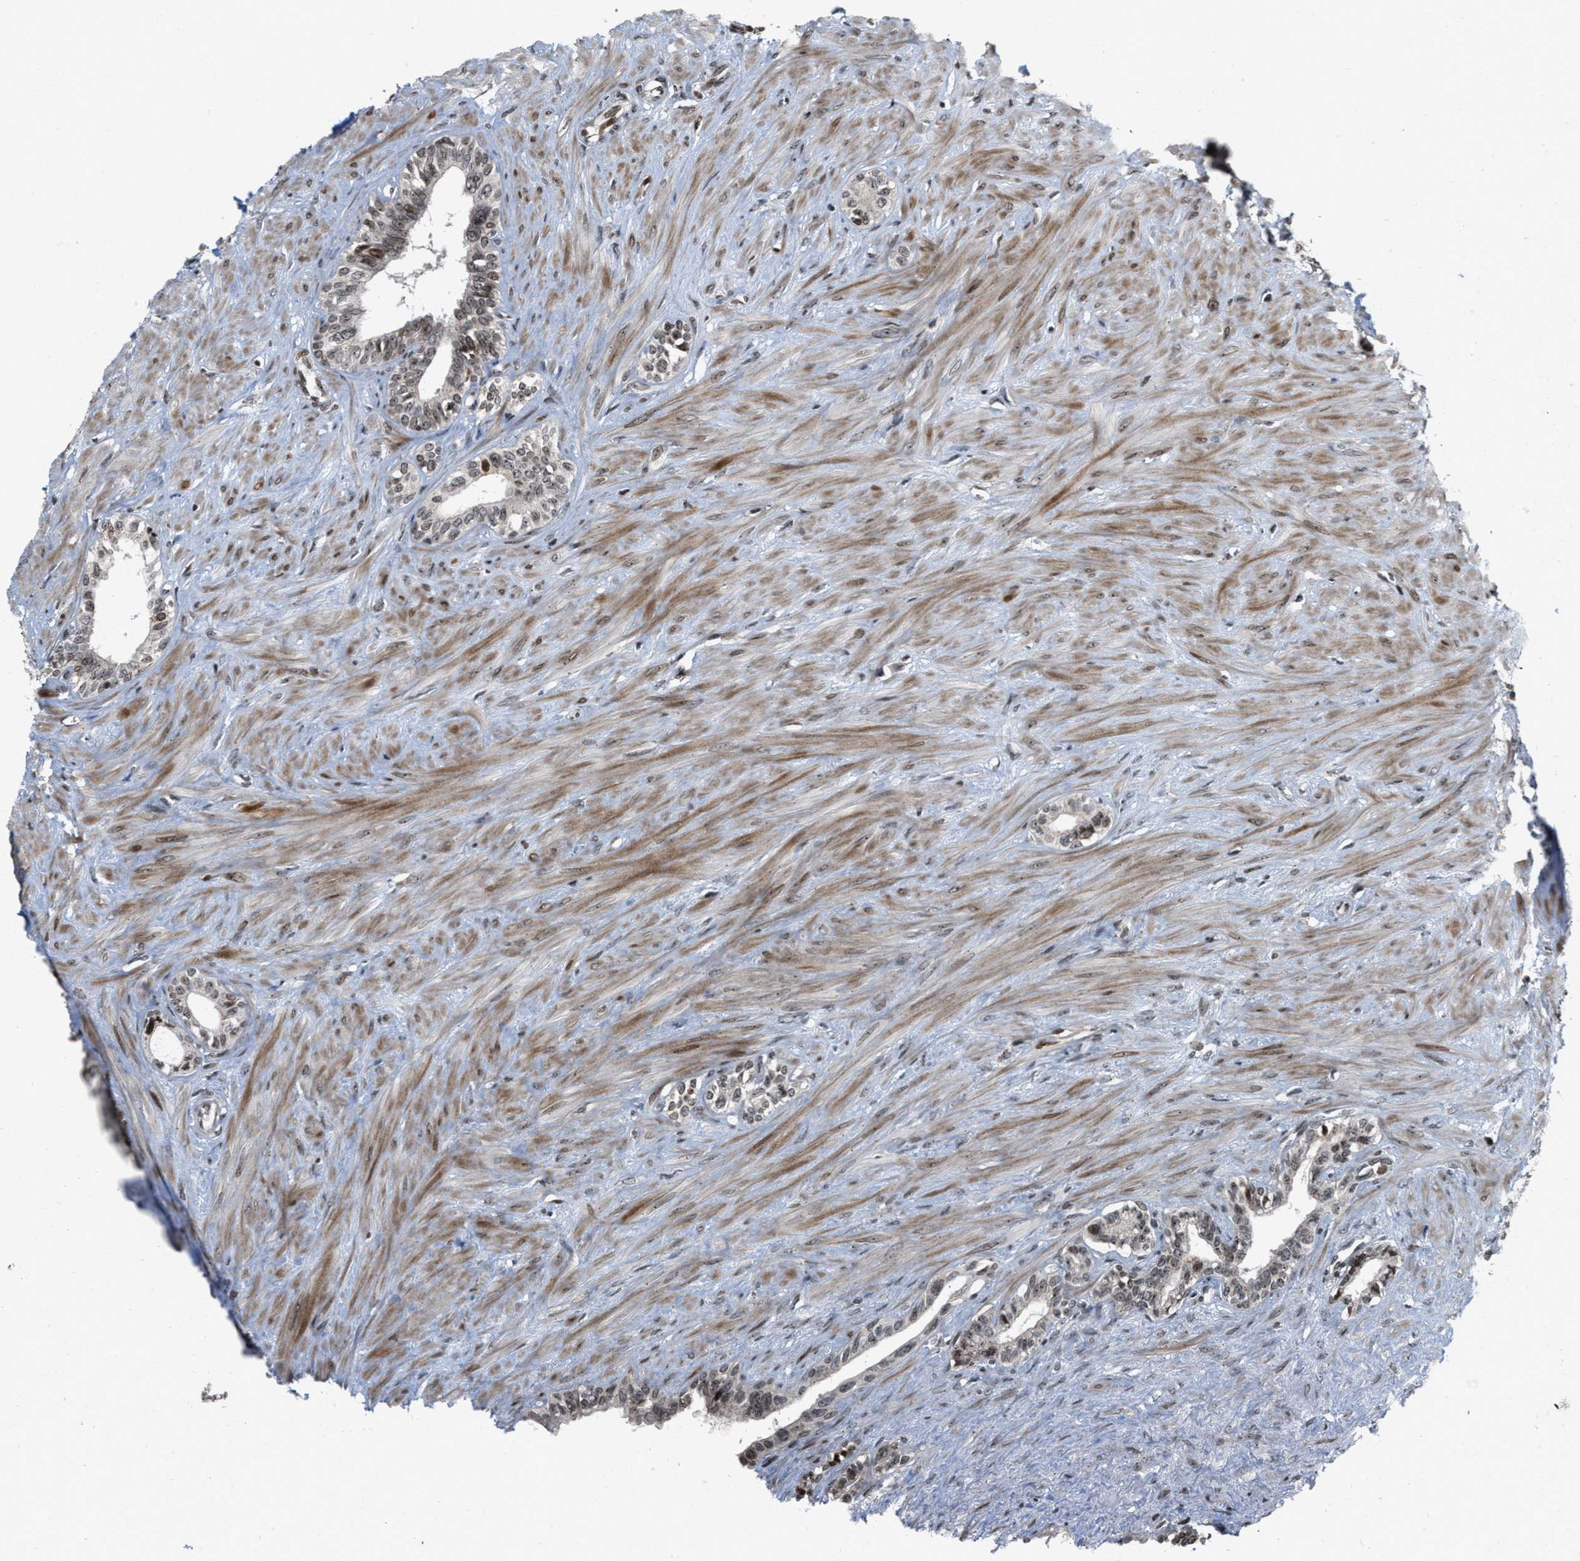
{"staining": {"intensity": "moderate", "quantity": "<25%", "location": "cytoplasmic/membranous,nuclear"}, "tissue": "seminal vesicle", "cell_type": "Glandular cells", "image_type": "normal", "snomed": [{"axis": "morphology", "description": "Normal tissue, NOS"}, {"axis": "morphology", "description": "Adenocarcinoma, High grade"}, {"axis": "topography", "description": "Prostate"}, {"axis": "topography", "description": "Seminal veicle"}], "caption": "Protein staining shows moderate cytoplasmic/membranous,nuclear expression in about <25% of glandular cells in normal seminal vesicle.", "gene": "PDZD2", "patient": {"sex": "male", "age": 55}}